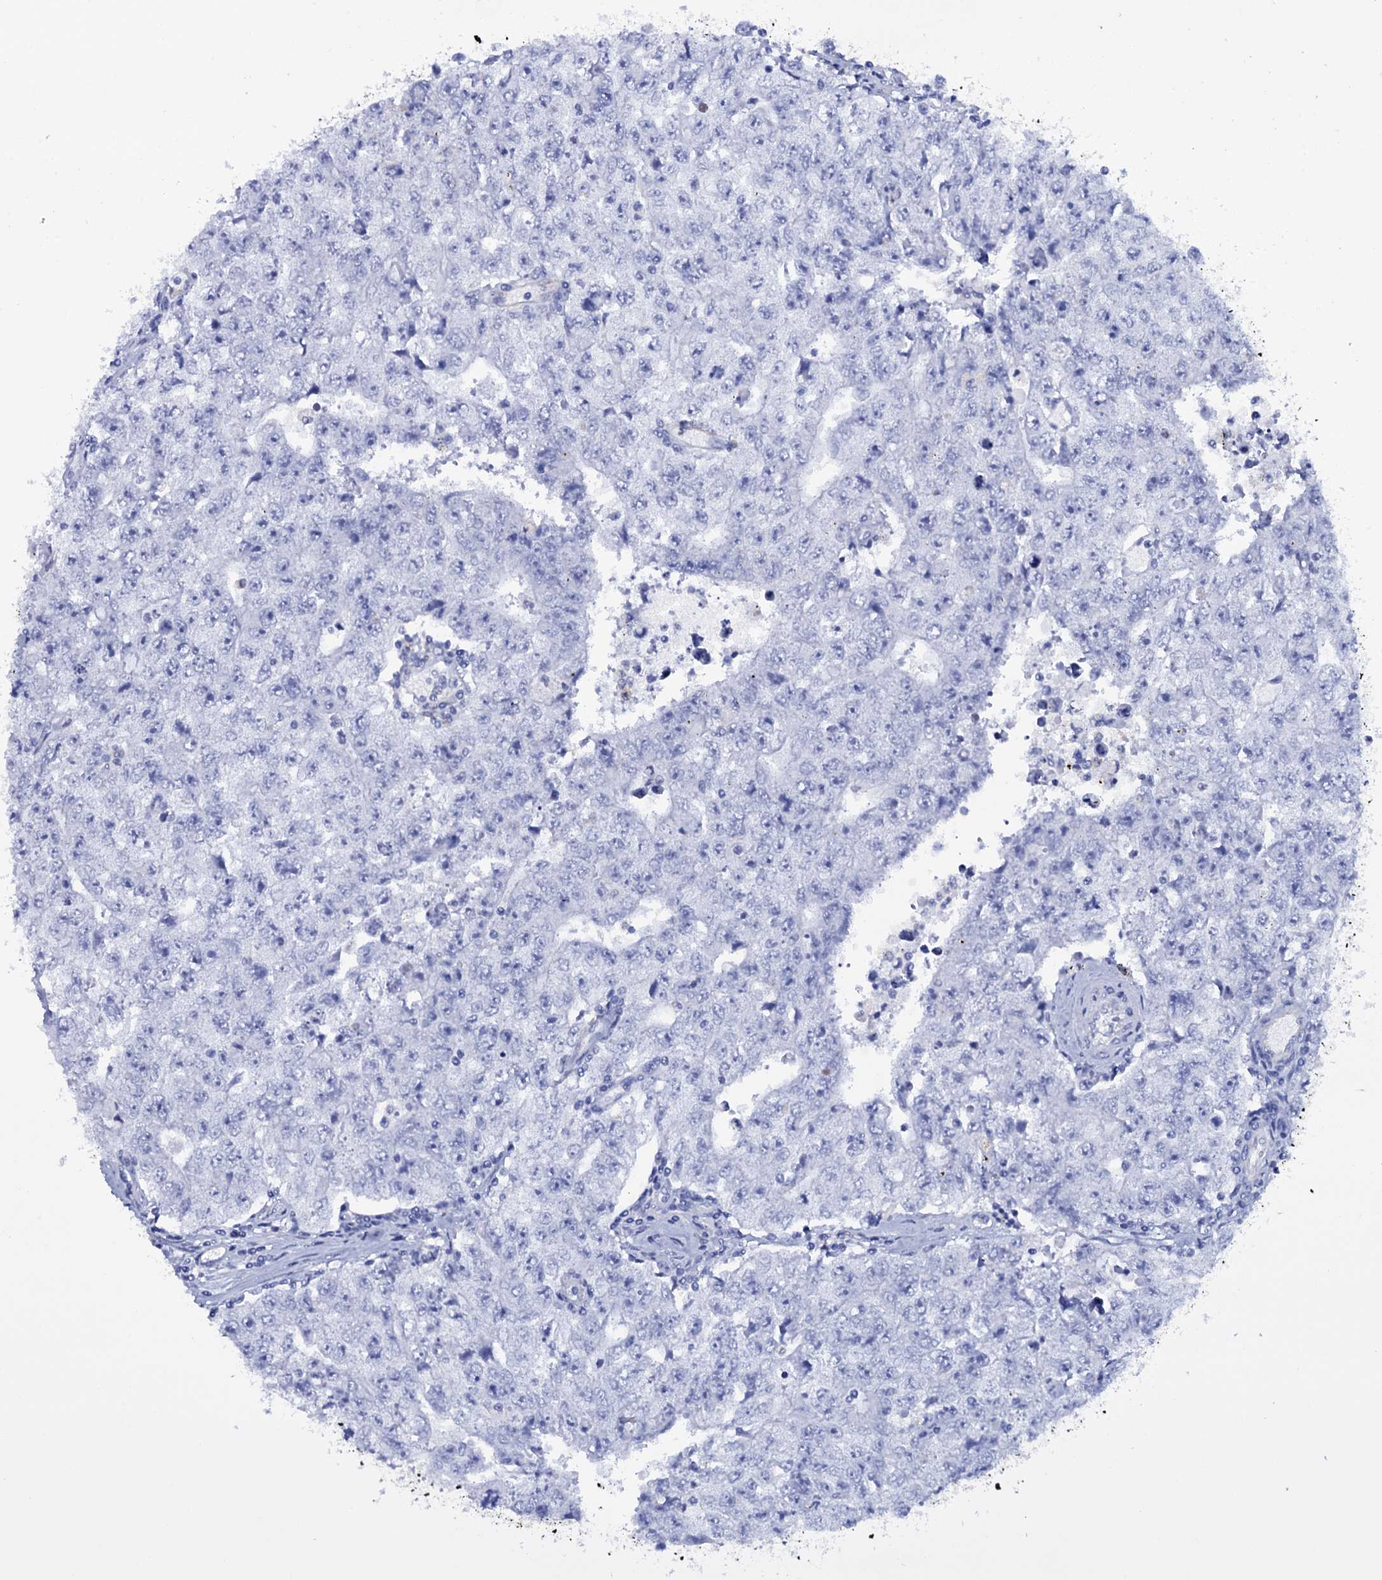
{"staining": {"intensity": "negative", "quantity": "none", "location": "none"}, "tissue": "testis cancer", "cell_type": "Tumor cells", "image_type": "cancer", "snomed": [{"axis": "morphology", "description": "Carcinoma, Embryonal, NOS"}, {"axis": "topography", "description": "Testis"}], "caption": "Immunohistochemistry (IHC) of testis embryonal carcinoma demonstrates no positivity in tumor cells.", "gene": "ITPRID2", "patient": {"sex": "male", "age": 17}}